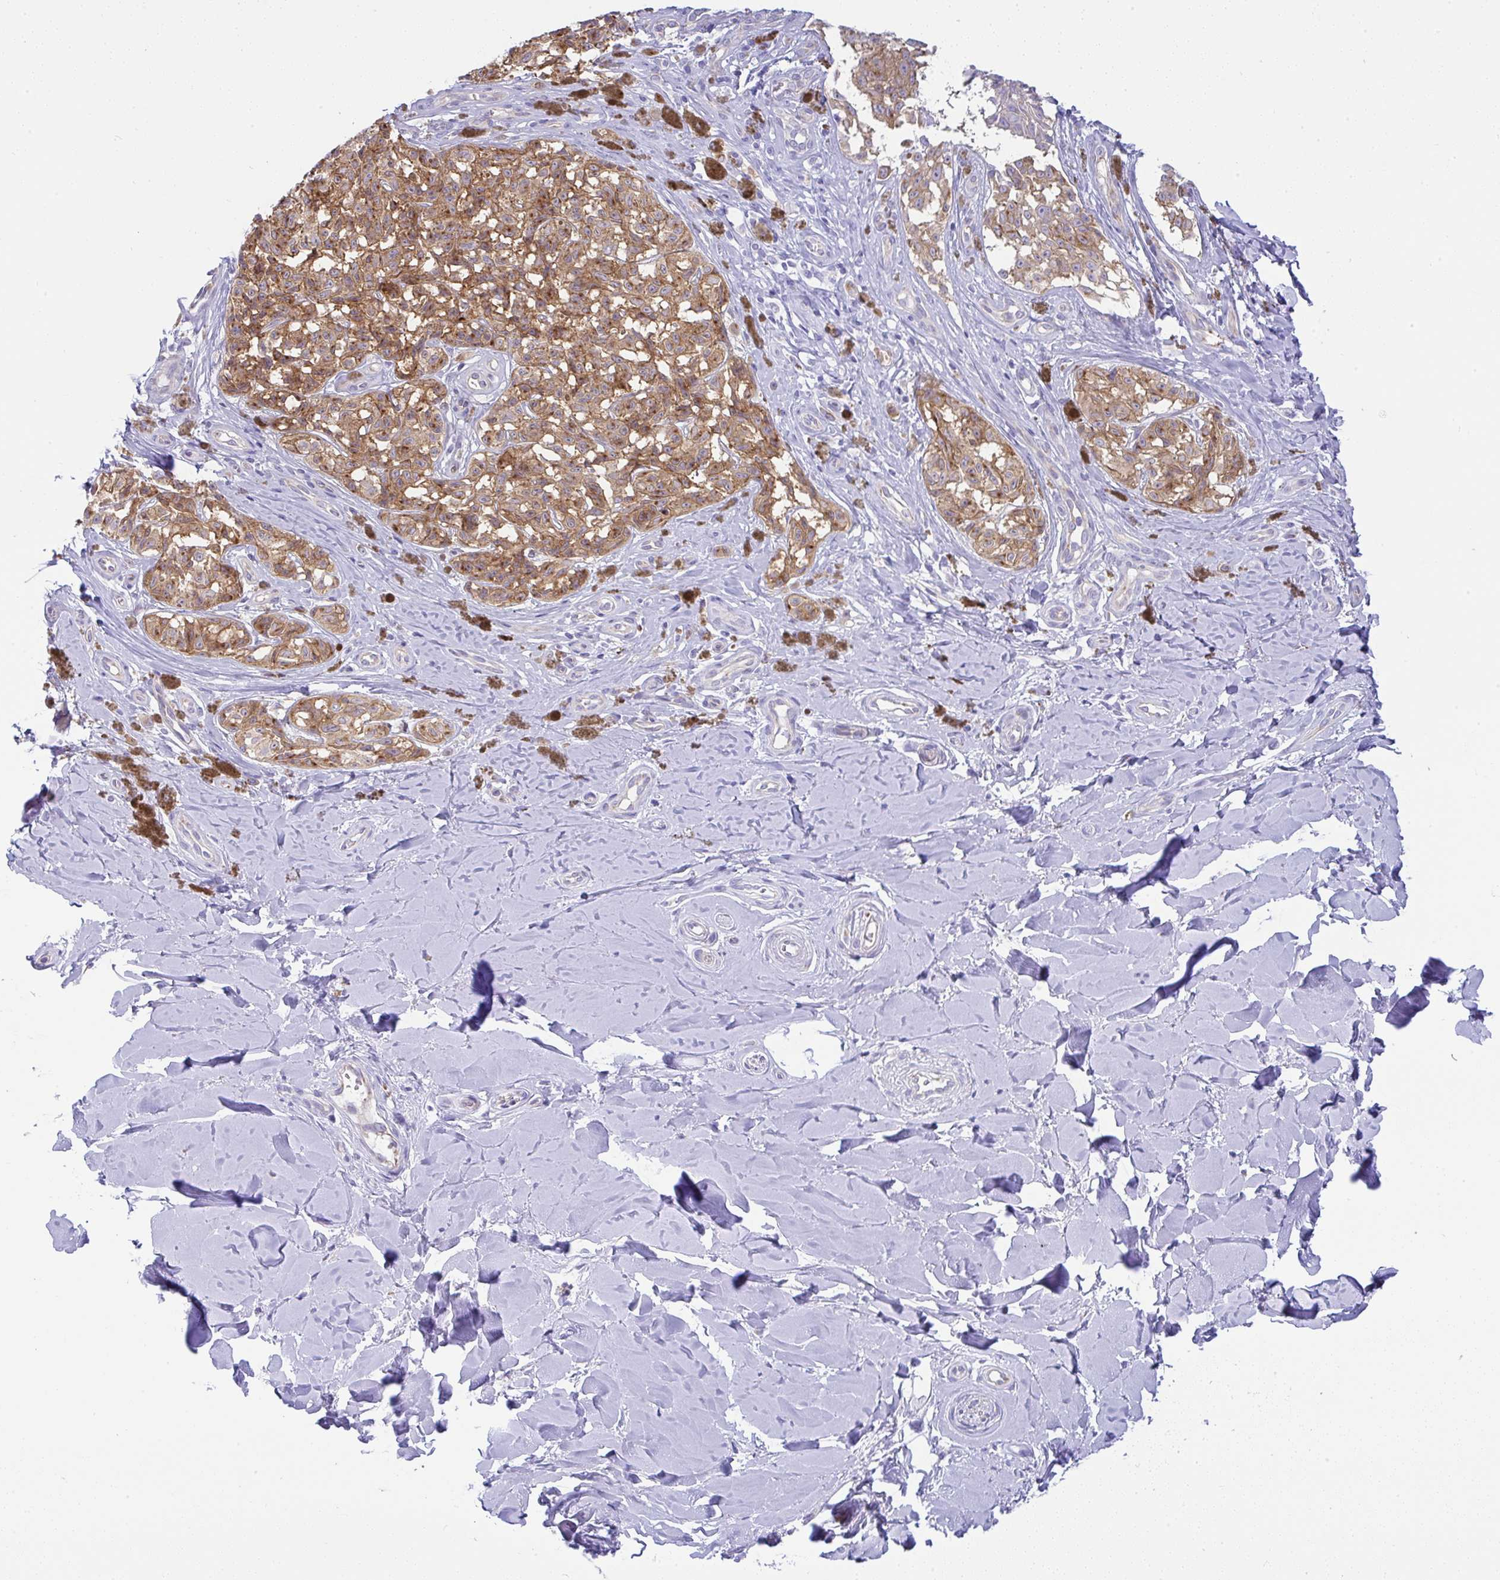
{"staining": {"intensity": "moderate", "quantity": ">75%", "location": "cytoplasmic/membranous"}, "tissue": "melanoma", "cell_type": "Tumor cells", "image_type": "cancer", "snomed": [{"axis": "morphology", "description": "Malignant melanoma, NOS"}, {"axis": "topography", "description": "Skin"}], "caption": "Human malignant melanoma stained with a protein marker displays moderate staining in tumor cells.", "gene": "FAM177A1", "patient": {"sex": "female", "age": 65}}